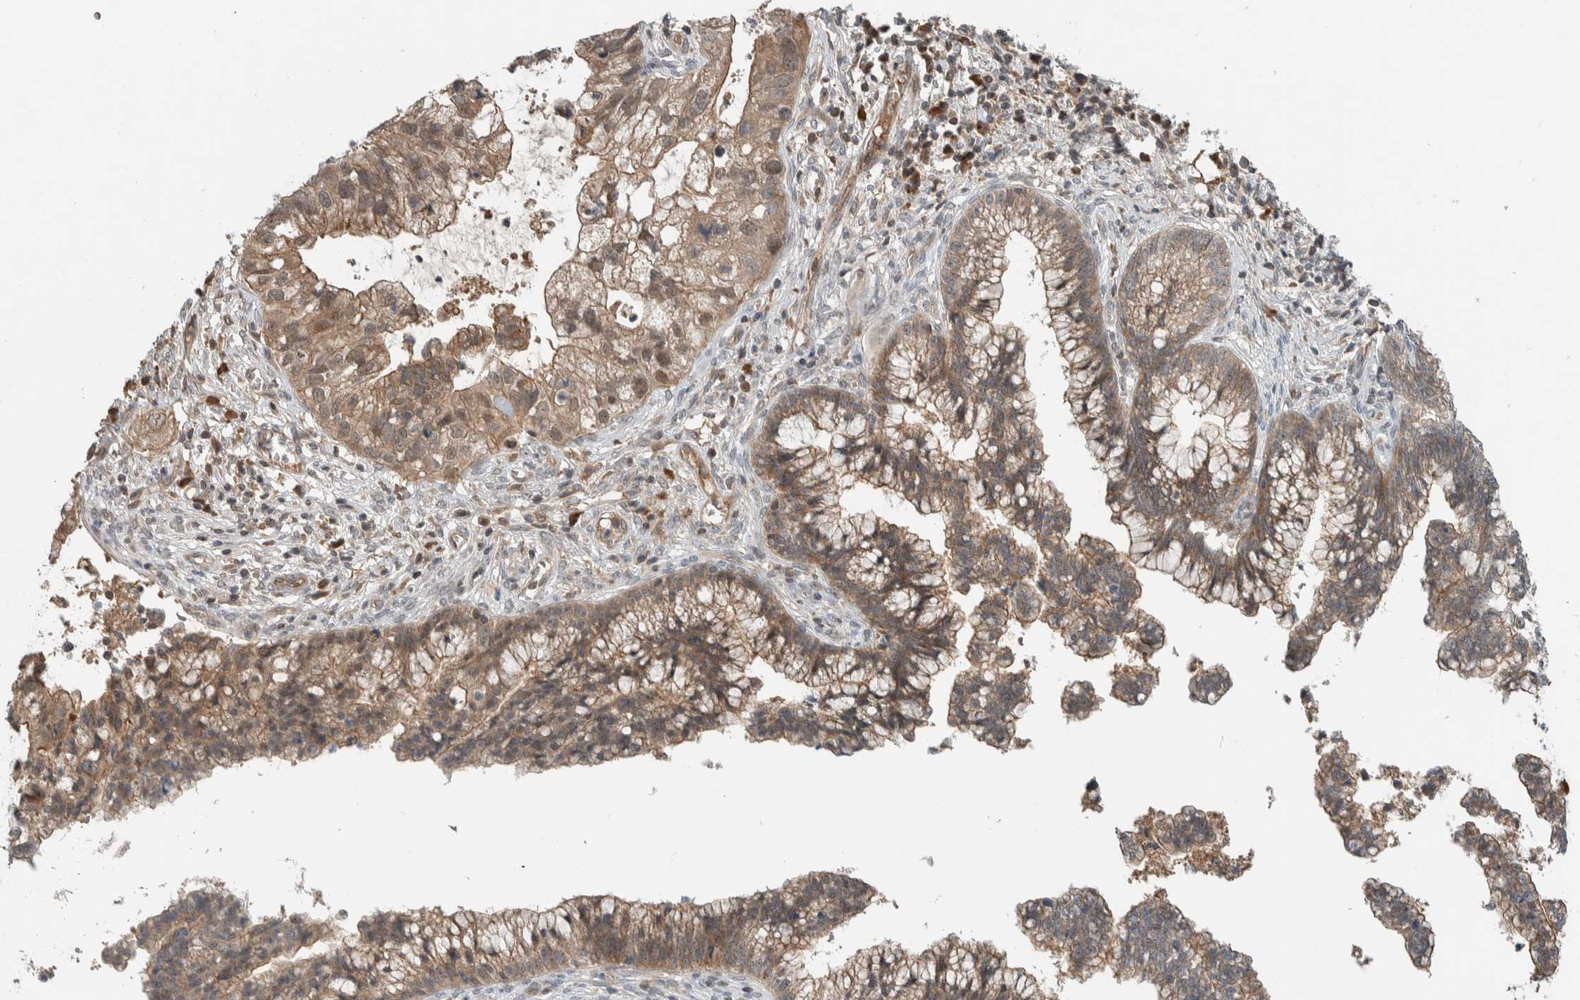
{"staining": {"intensity": "moderate", "quantity": ">75%", "location": "cytoplasmic/membranous"}, "tissue": "cervical cancer", "cell_type": "Tumor cells", "image_type": "cancer", "snomed": [{"axis": "morphology", "description": "Adenocarcinoma, NOS"}, {"axis": "topography", "description": "Cervix"}], "caption": "Human adenocarcinoma (cervical) stained with a brown dye shows moderate cytoplasmic/membranous positive expression in about >75% of tumor cells.", "gene": "ARMC7", "patient": {"sex": "female", "age": 44}}